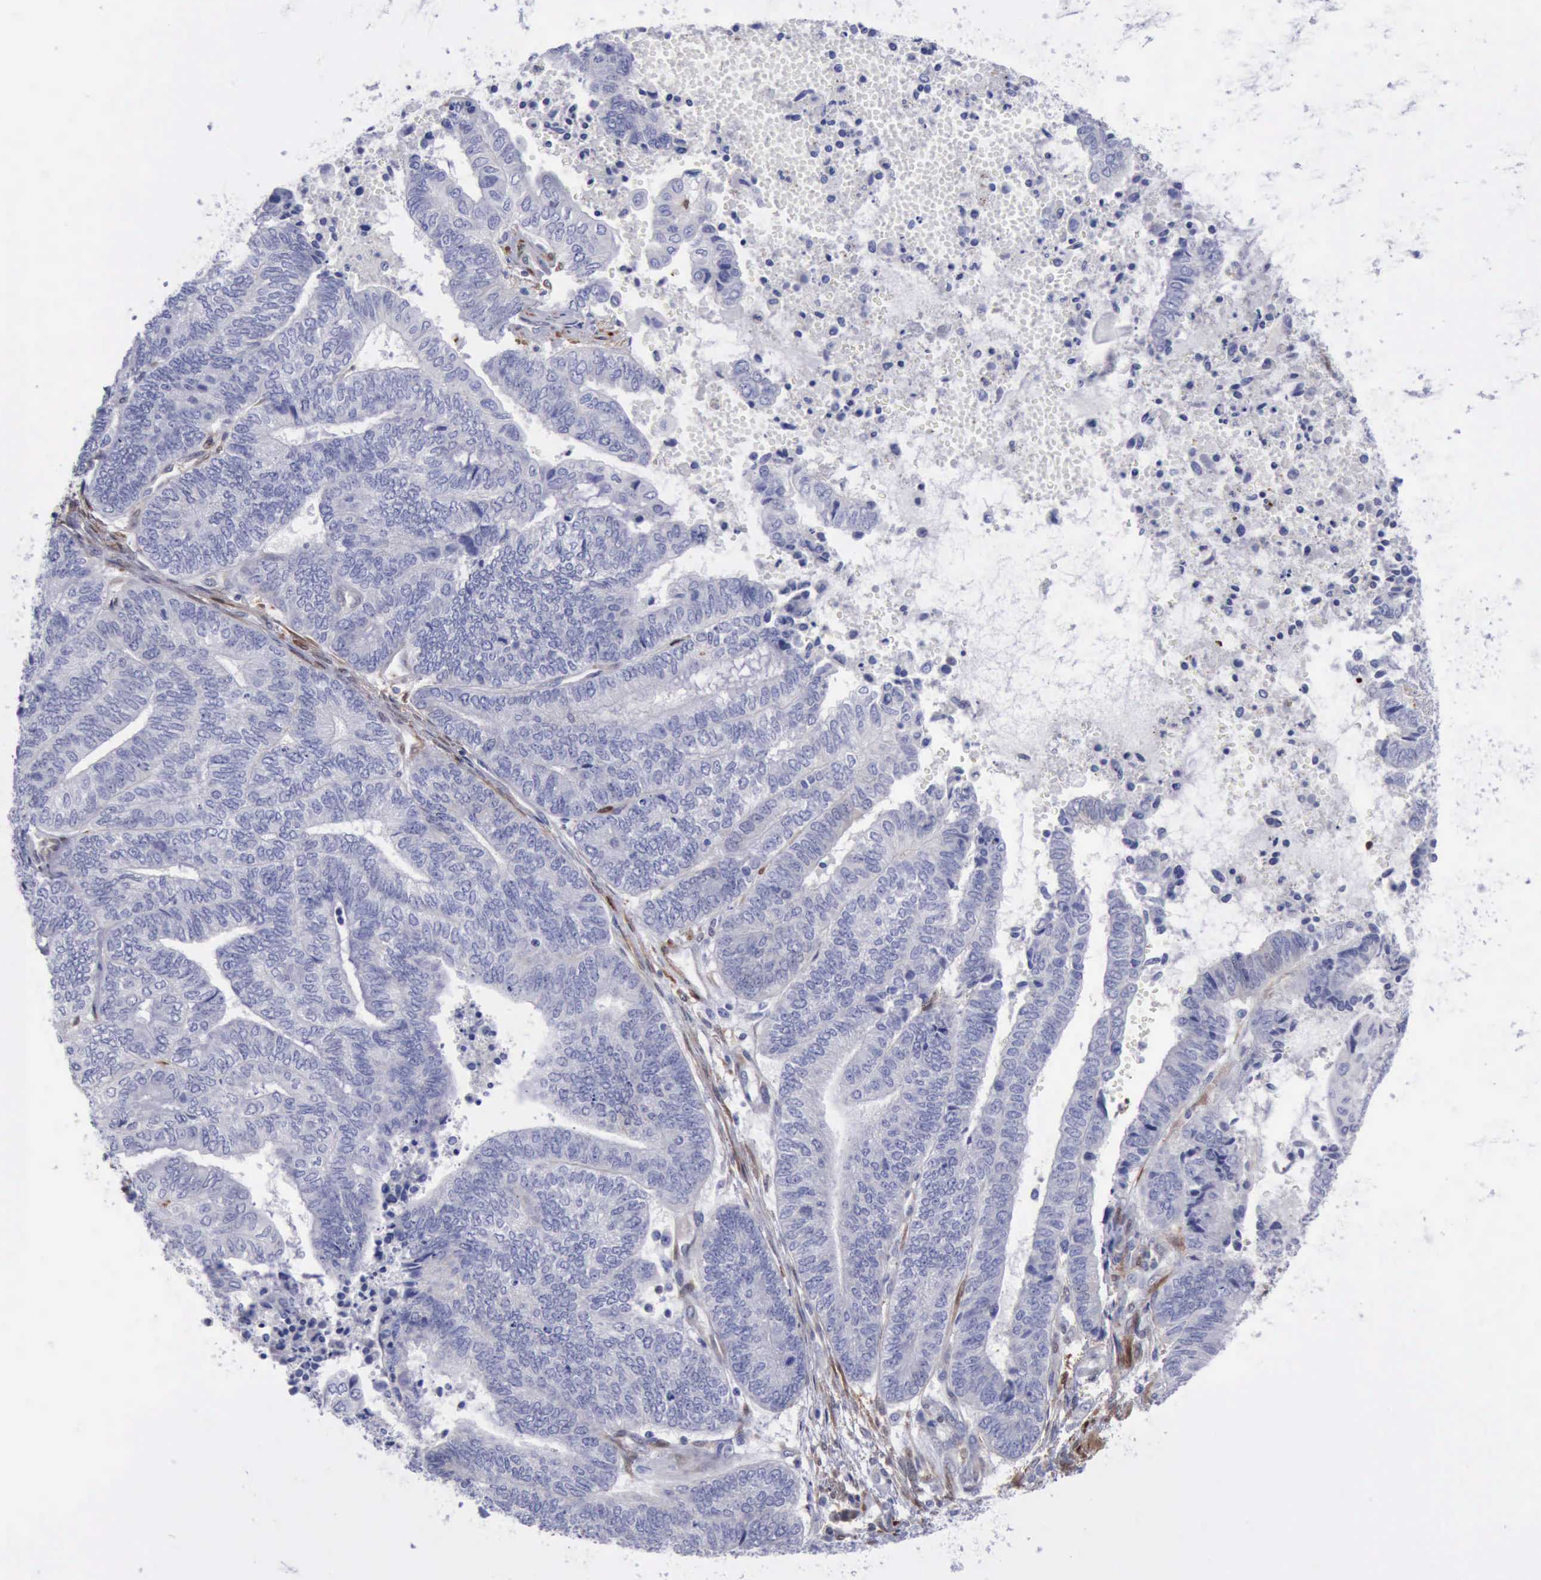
{"staining": {"intensity": "negative", "quantity": "none", "location": "none"}, "tissue": "endometrial cancer", "cell_type": "Tumor cells", "image_type": "cancer", "snomed": [{"axis": "morphology", "description": "Adenocarcinoma, NOS"}, {"axis": "topography", "description": "Uterus"}, {"axis": "topography", "description": "Endometrium"}], "caption": "This photomicrograph is of endometrial cancer stained with IHC to label a protein in brown with the nuclei are counter-stained blue. There is no positivity in tumor cells.", "gene": "FHL1", "patient": {"sex": "female", "age": 70}}